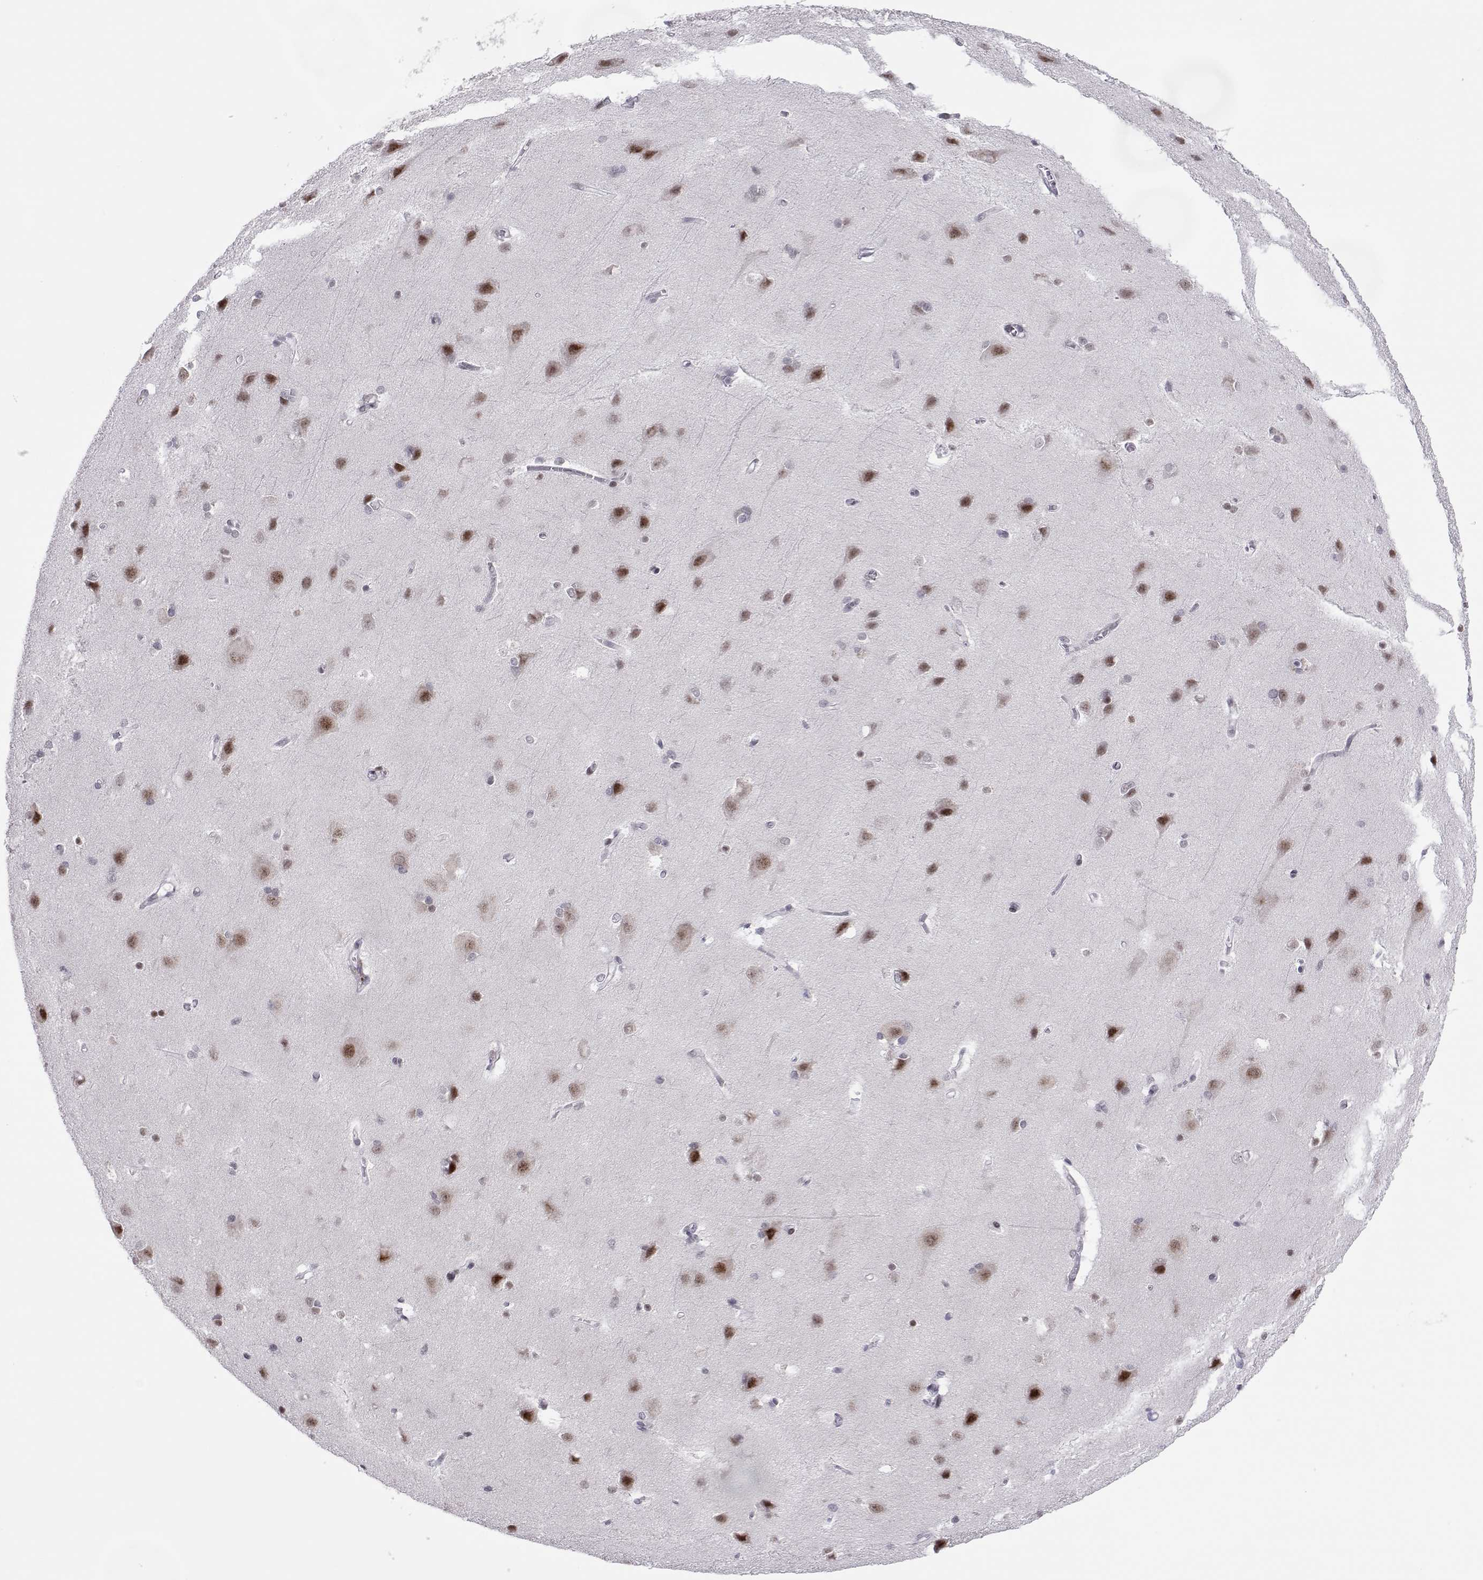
{"staining": {"intensity": "negative", "quantity": "none", "location": "none"}, "tissue": "cerebral cortex", "cell_type": "Endothelial cells", "image_type": "normal", "snomed": [{"axis": "morphology", "description": "Normal tissue, NOS"}, {"axis": "topography", "description": "Cerebral cortex"}], "caption": "Histopathology image shows no significant protein positivity in endothelial cells of normal cerebral cortex.", "gene": "SIX6", "patient": {"sex": "male", "age": 37}}